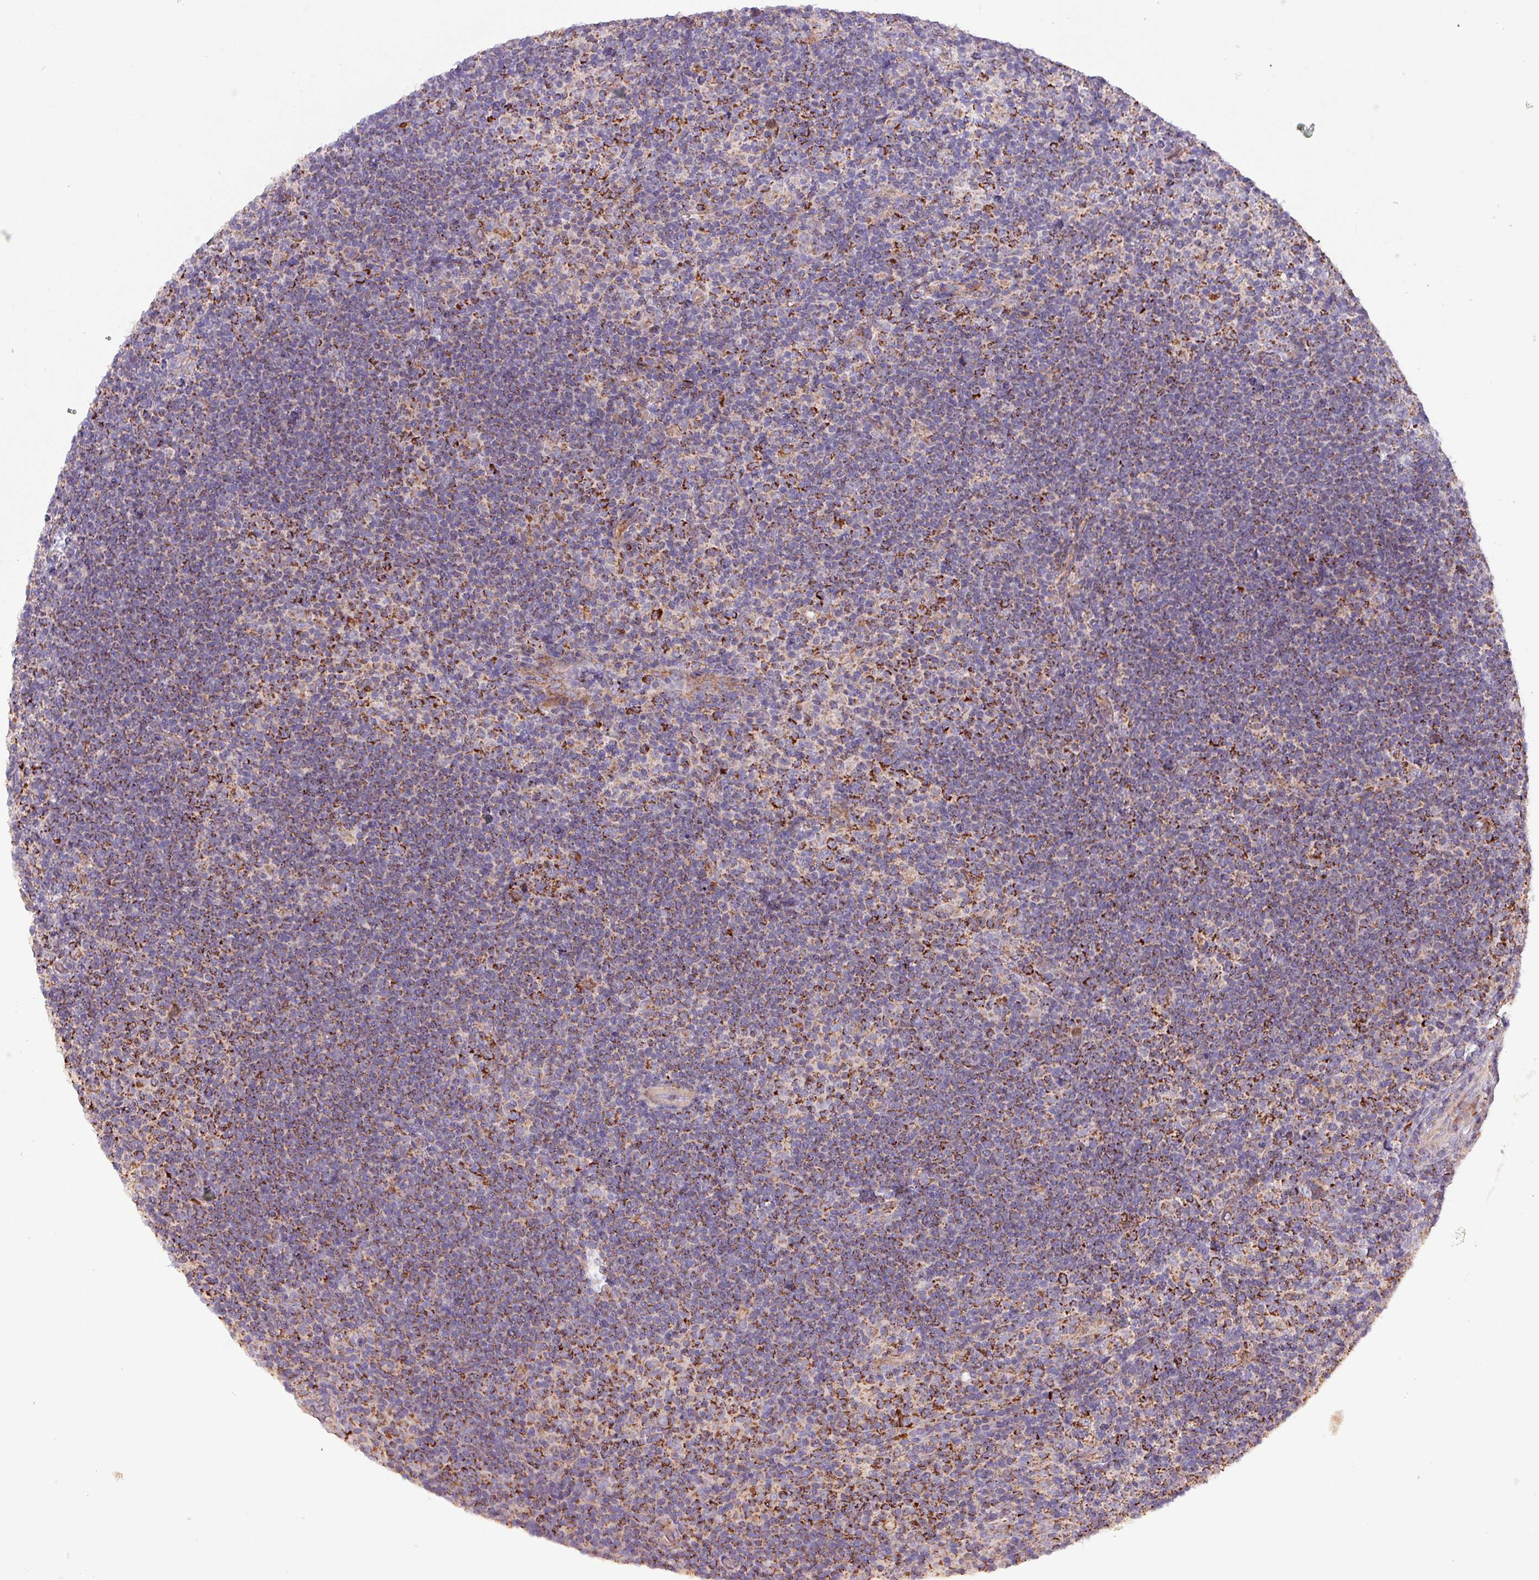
{"staining": {"intensity": "weak", "quantity": ">75%", "location": "cytoplasmic/membranous"}, "tissue": "lymphoma", "cell_type": "Tumor cells", "image_type": "cancer", "snomed": [{"axis": "morphology", "description": "Hodgkin's disease, NOS"}, {"axis": "topography", "description": "Lymph node"}], "caption": "A brown stain highlights weak cytoplasmic/membranous positivity of a protein in human Hodgkin's disease tumor cells. The staining is performed using DAB brown chromogen to label protein expression. The nuclei are counter-stained blue using hematoxylin.", "gene": "ZNF322", "patient": {"sex": "female", "age": 57}}